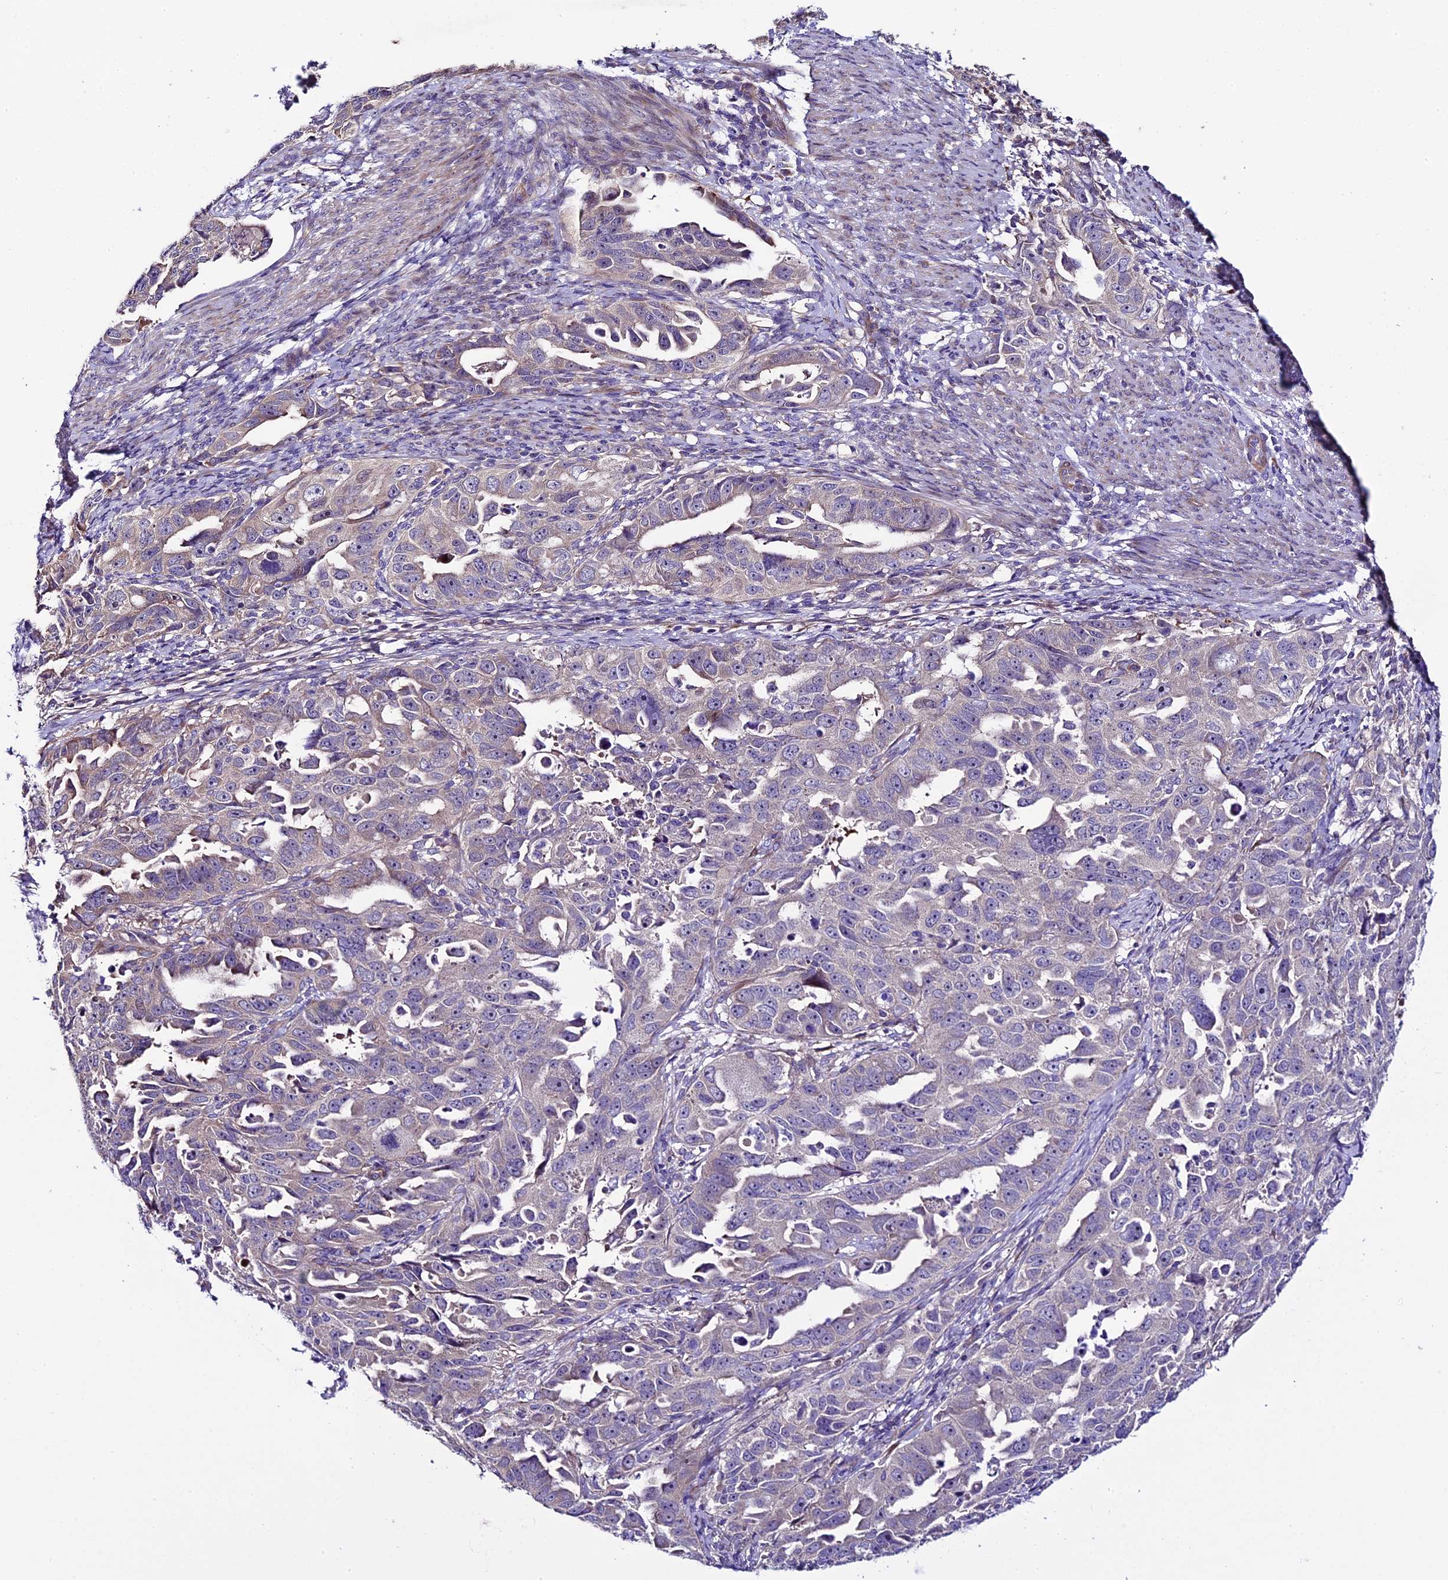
{"staining": {"intensity": "negative", "quantity": "none", "location": "none"}, "tissue": "endometrial cancer", "cell_type": "Tumor cells", "image_type": "cancer", "snomed": [{"axis": "morphology", "description": "Adenocarcinoma, NOS"}, {"axis": "topography", "description": "Endometrium"}], "caption": "Immunohistochemical staining of human endometrial adenocarcinoma displays no significant staining in tumor cells.", "gene": "SPIRE1", "patient": {"sex": "female", "age": 65}}